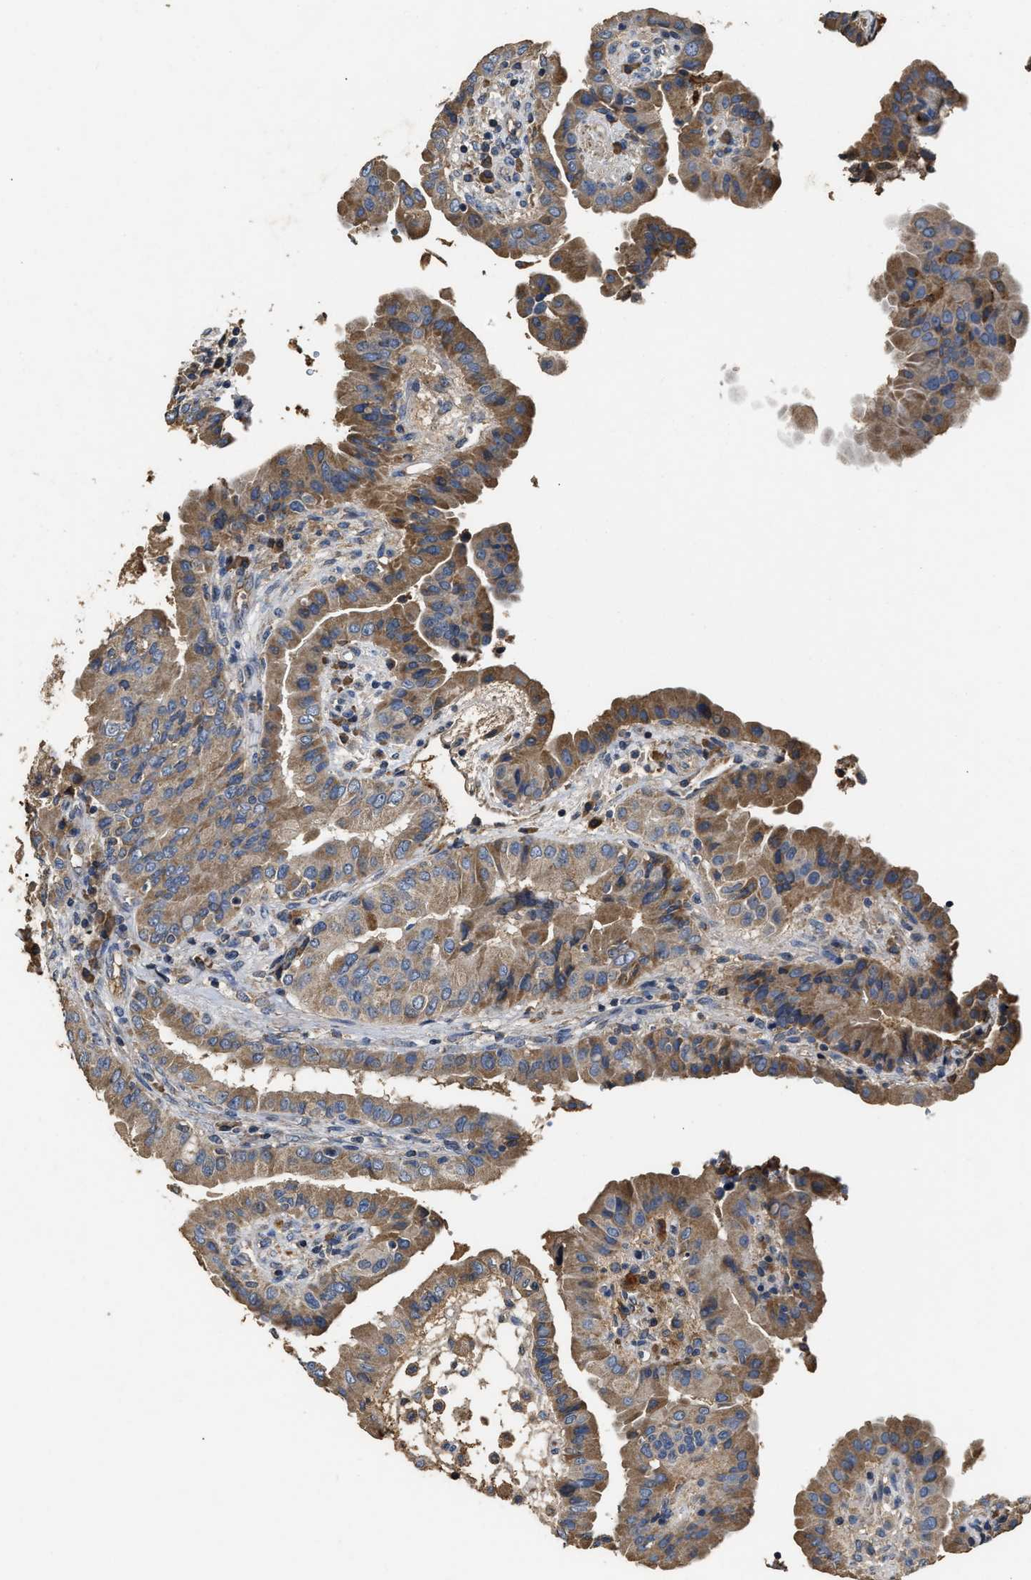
{"staining": {"intensity": "moderate", "quantity": ">75%", "location": "cytoplasmic/membranous"}, "tissue": "thyroid cancer", "cell_type": "Tumor cells", "image_type": "cancer", "snomed": [{"axis": "morphology", "description": "Papillary adenocarcinoma, NOS"}, {"axis": "topography", "description": "Thyroid gland"}], "caption": "DAB (3,3'-diaminobenzidine) immunohistochemical staining of thyroid cancer (papillary adenocarcinoma) reveals moderate cytoplasmic/membranous protein expression in approximately >75% of tumor cells.", "gene": "C3", "patient": {"sex": "male", "age": 33}}